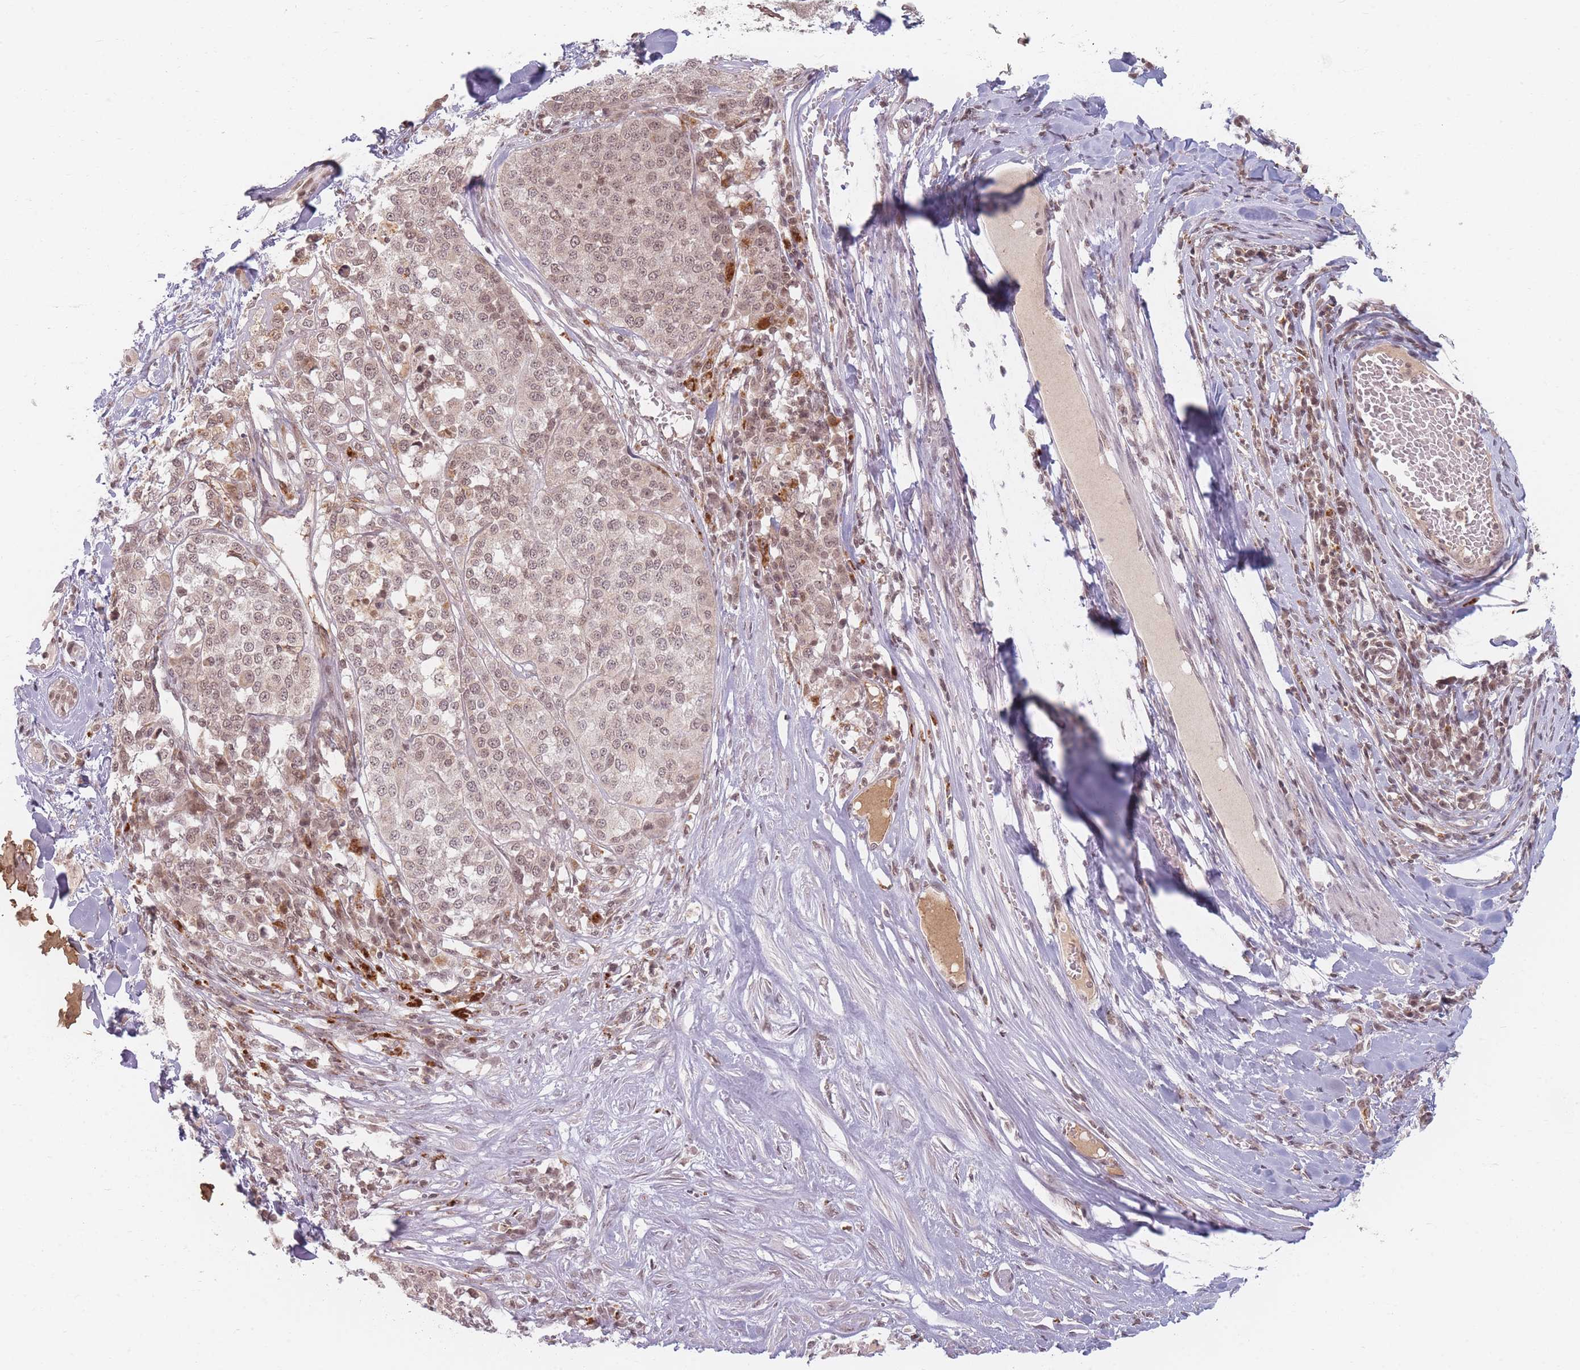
{"staining": {"intensity": "weak", "quantity": ">75%", "location": "cytoplasmic/membranous,nuclear"}, "tissue": "melanoma", "cell_type": "Tumor cells", "image_type": "cancer", "snomed": [{"axis": "morphology", "description": "Malignant melanoma, Metastatic site"}, {"axis": "topography", "description": "Lymph node"}], "caption": "Weak cytoplasmic/membranous and nuclear positivity for a protein is appreciated in approximately >75% of tumor cells of melanoma using immunohistochemistry (IHC).", "gene": "SPATA45", "patient": {"sex": "male", "age": 44}}